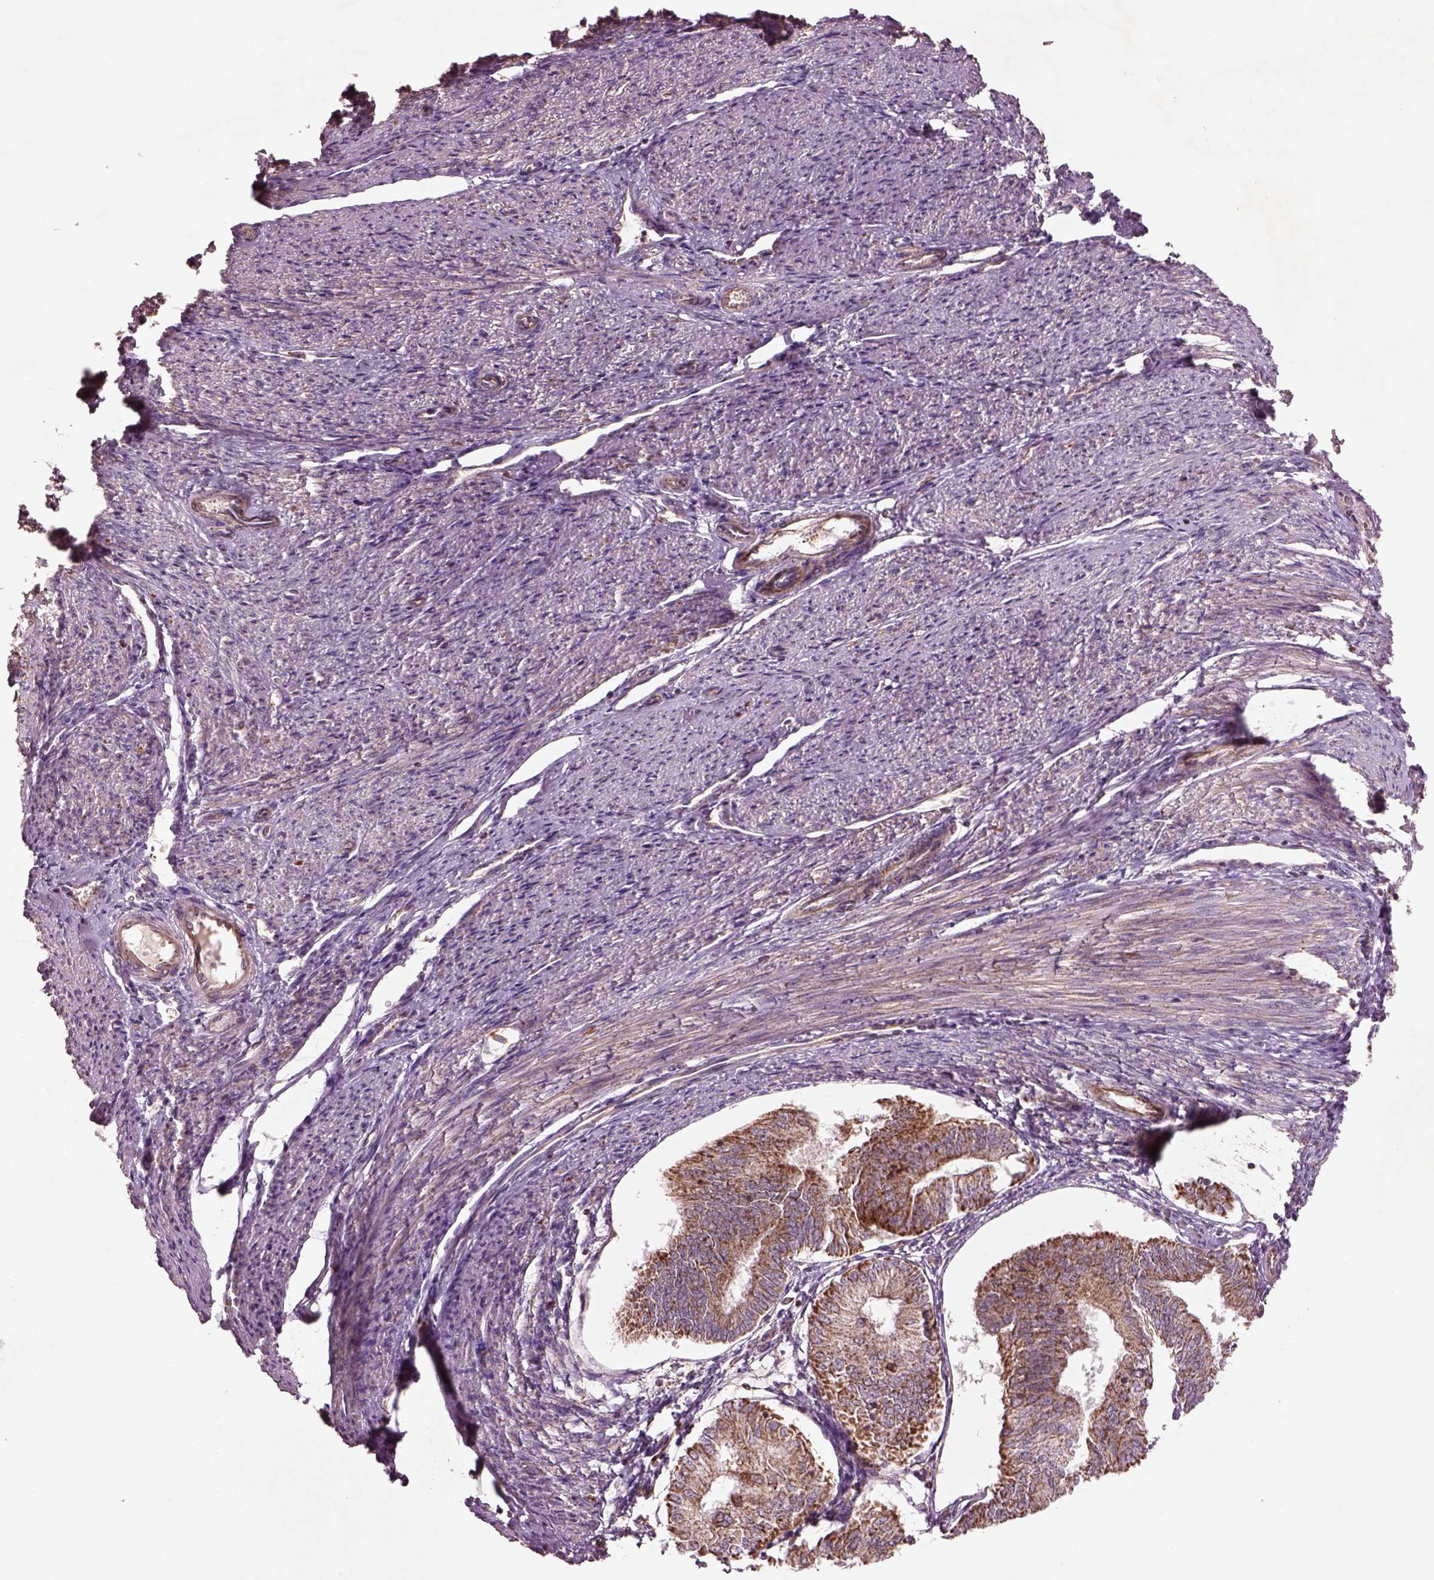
{"staining": {"intensity": "moderate", "quantity": ">75%", "location": "cytoplasmic/membranous"}, "tissue": "endometrial cancer", "cell_type": "Tumor cells", "image_type": "cancer", "snomed": [{"axis": "morphology", "description": "Adenocarcinoma, NOS"}, {"axis": "topography", "description": "Endometrium"}], "caption": "Human endometrial adenocarcinoma stained with a brown dye reveals moderate cytoplasmic/membranous positive staining in about >75% of tumor cells.", "gene": "SLC25A5", "patient": {"sex": "female", "age": 58}}